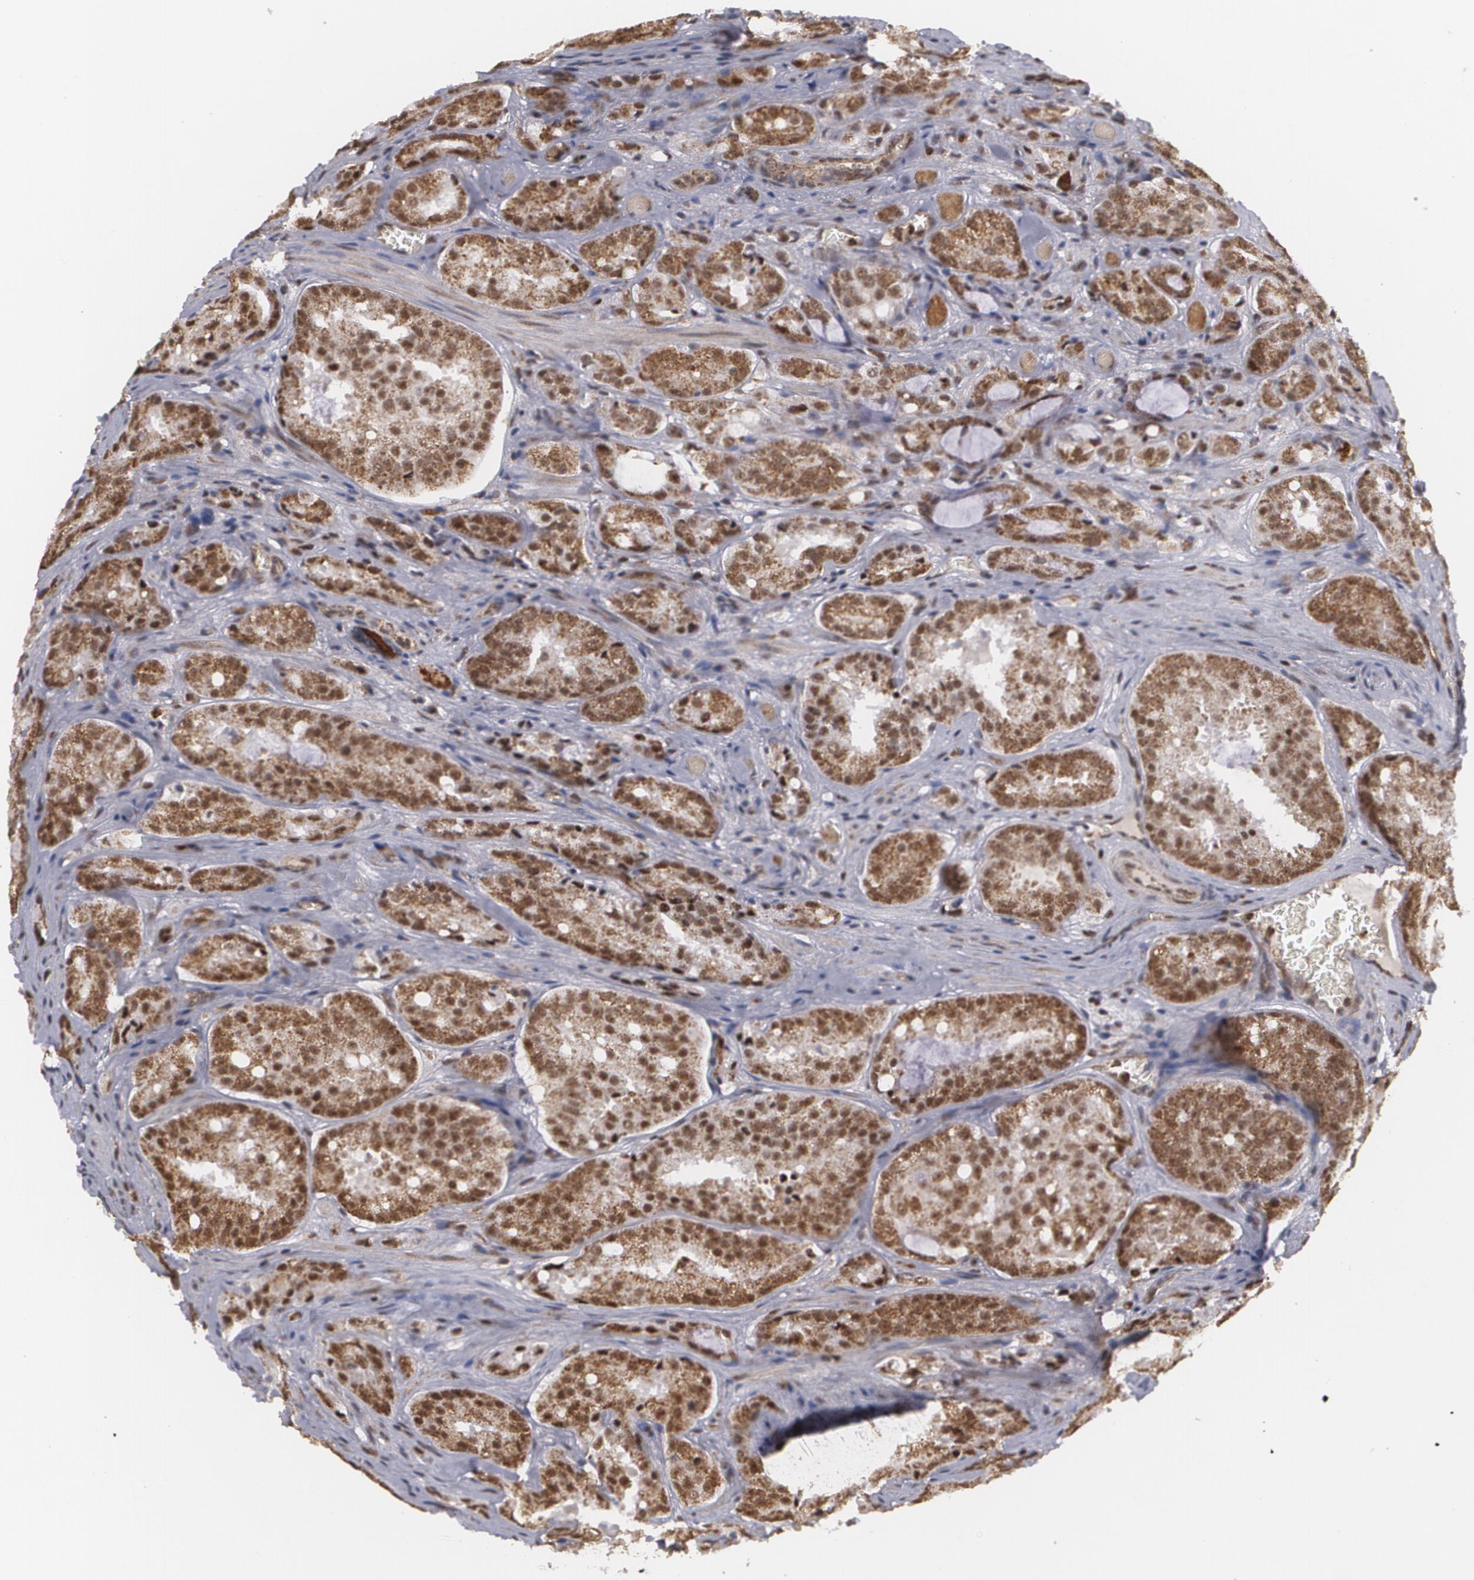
{"staining": {"intensity": "moderate", "quantity": "25%-75%", "location": "cytoplasmic/membranous,nuclear"}, "tissue": "prostate cancer", "cell_type": "Tumor cells", "image_type": "cancer", "snomed": [{"axis": "morphology", "description": "Adenocarcinoma, Medium grade"}, {"axis": "topography", "description": "Prostate"}], "caption": "A histopathology image of adenocarcinoma (medium-grade) (prostate) stained for a protein shows moderate cytoplasmic/membranous and nuclear brown staining in tumor cells.", "gene": "MXD1", "patient": {"sex": "male", "age": 60}}